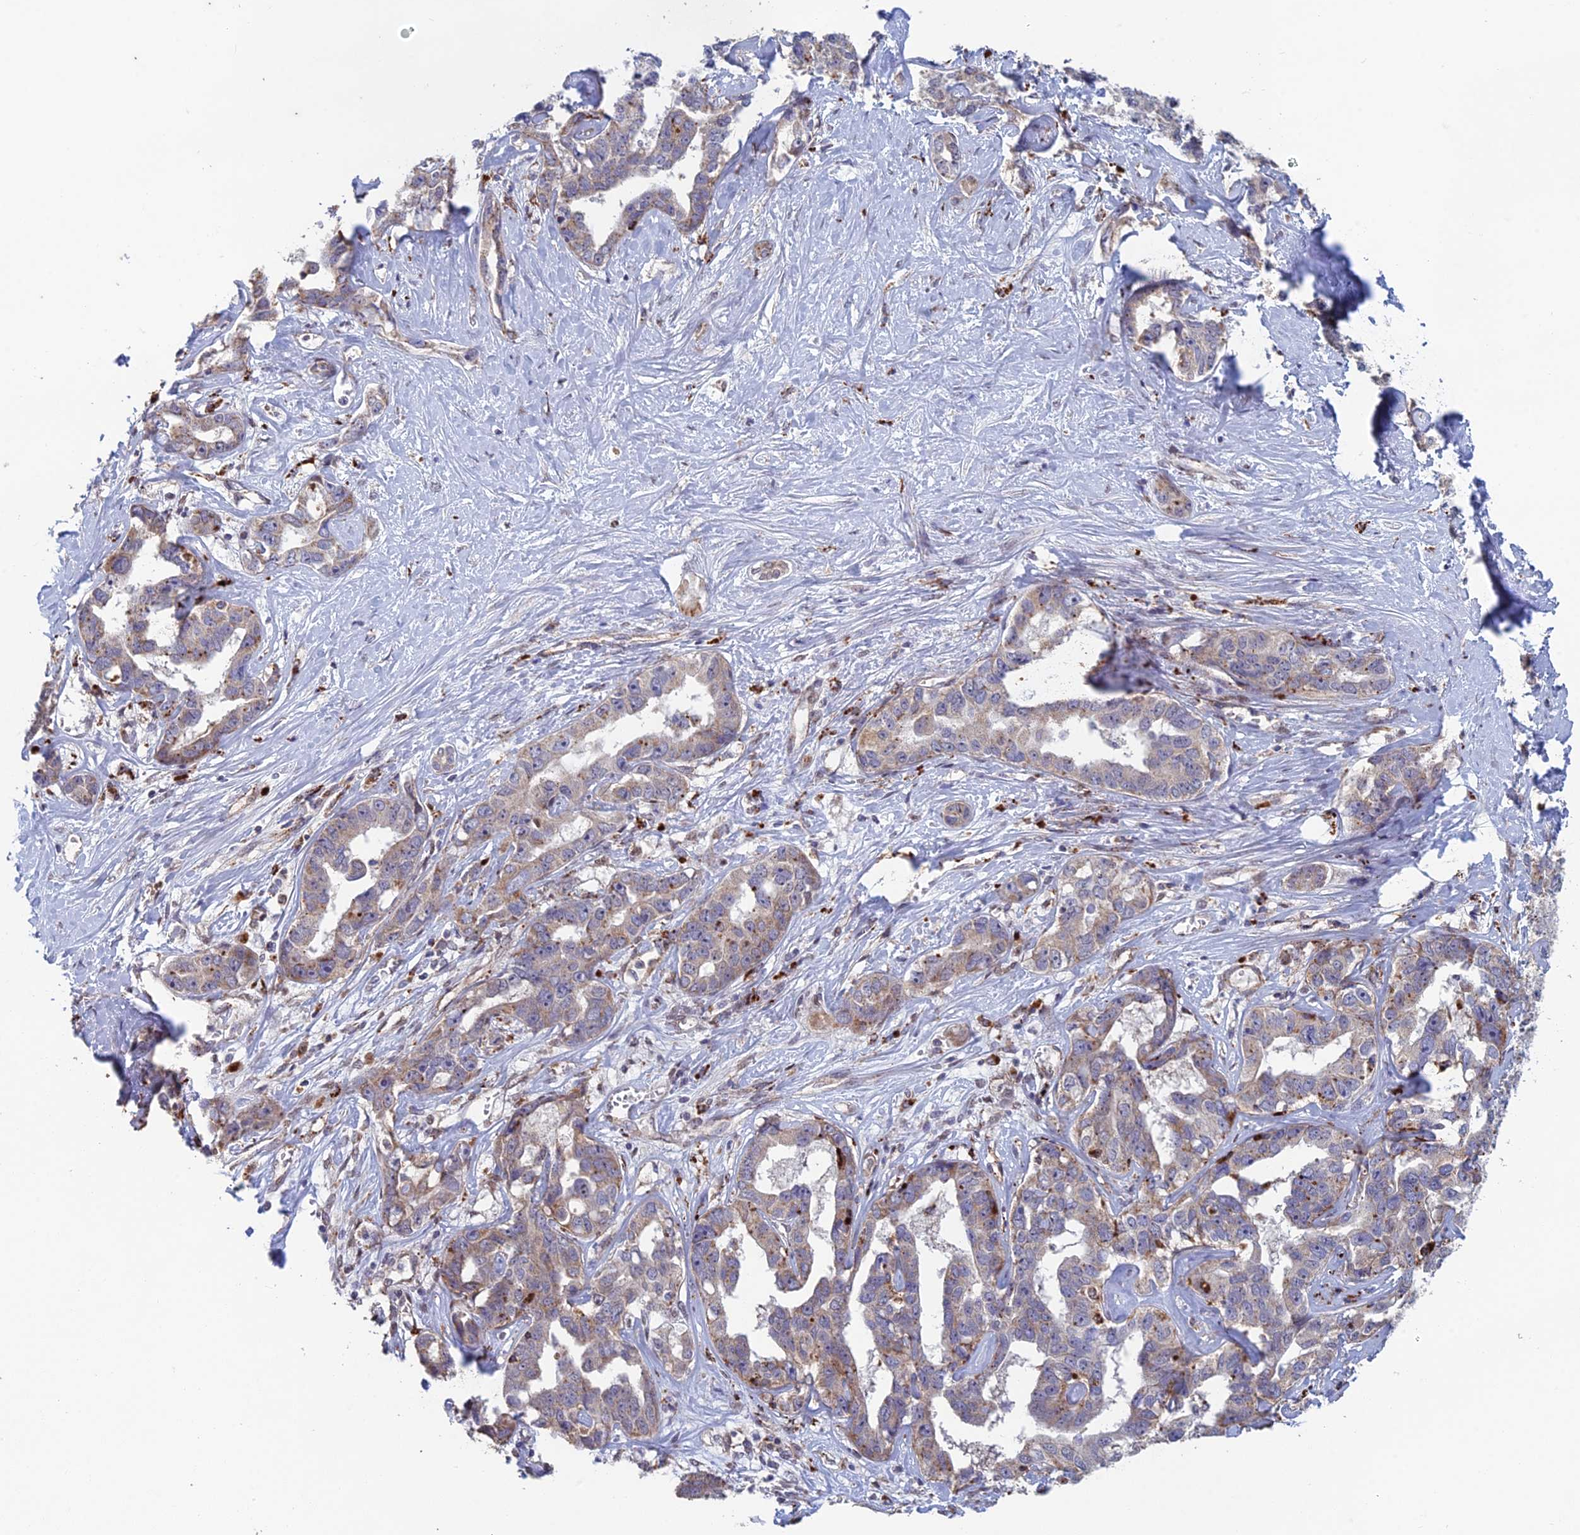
{"staining": {"intensity": "weak", "quantity": "25%-75%", "location": "cytoplasmic/membranous"}, "tissue": "liver cancer", "cell_type": "Tumor cells", "image_type": "cancer", "snomed": [{"axis": "morphology", "description": "Cholangiocarcinoma"}, {"axis": "topography", "description": "Liver"}], "caption": "Immunohistochemical staining of liver cholangiocarcinoma exhibits low levels of weak cytoplasmic/membranous protein staining in approximately 25%-75% of tumor cells. (DAB = brown stain, brightfield microscopy at high magnification).", "gene": "FOXS1", "patient": {"sex": "male", "age": 59}}